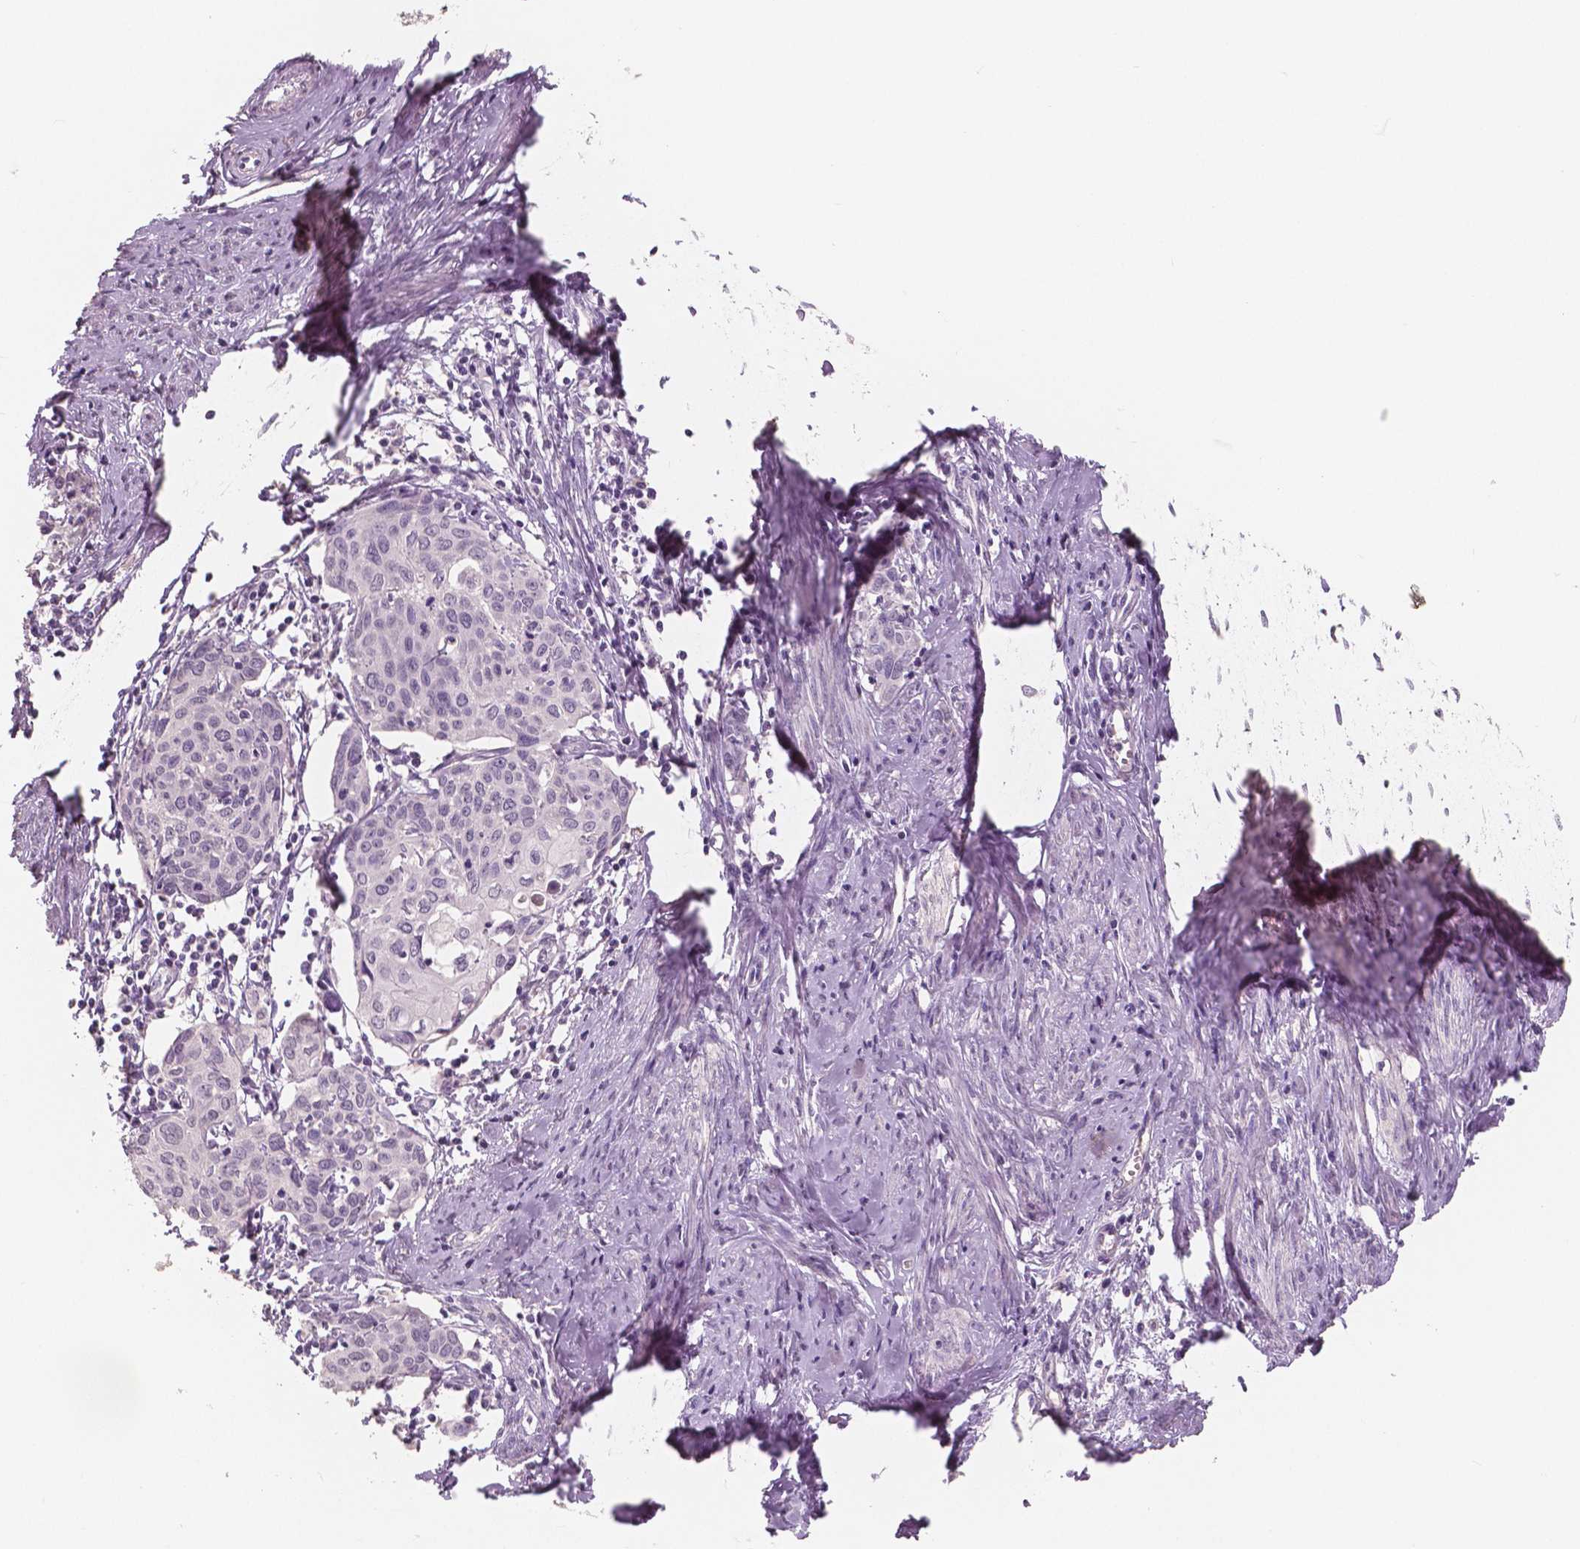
{"staining": {"intensity": "negative", "quantity": "none", "location": "none"}, "tissue": "cervical cancer", "cell_type": "Tumor cells", "image_type": "cancer", "snomed": [{"axis": "morphology", "description": "Squamous cell carcinoma, NOS"}, {"axis": "topography", "description": "Cervix"}], "caption": "This histopathology image is of cervical cancer stained with immunohistochemistry (IHC) to label a protein in brown with the nuclei are counter-stained blue. There is no staining in tumor cells.", "gene": "NECAB1", "patient": {"sex": "female", "age": 62}}